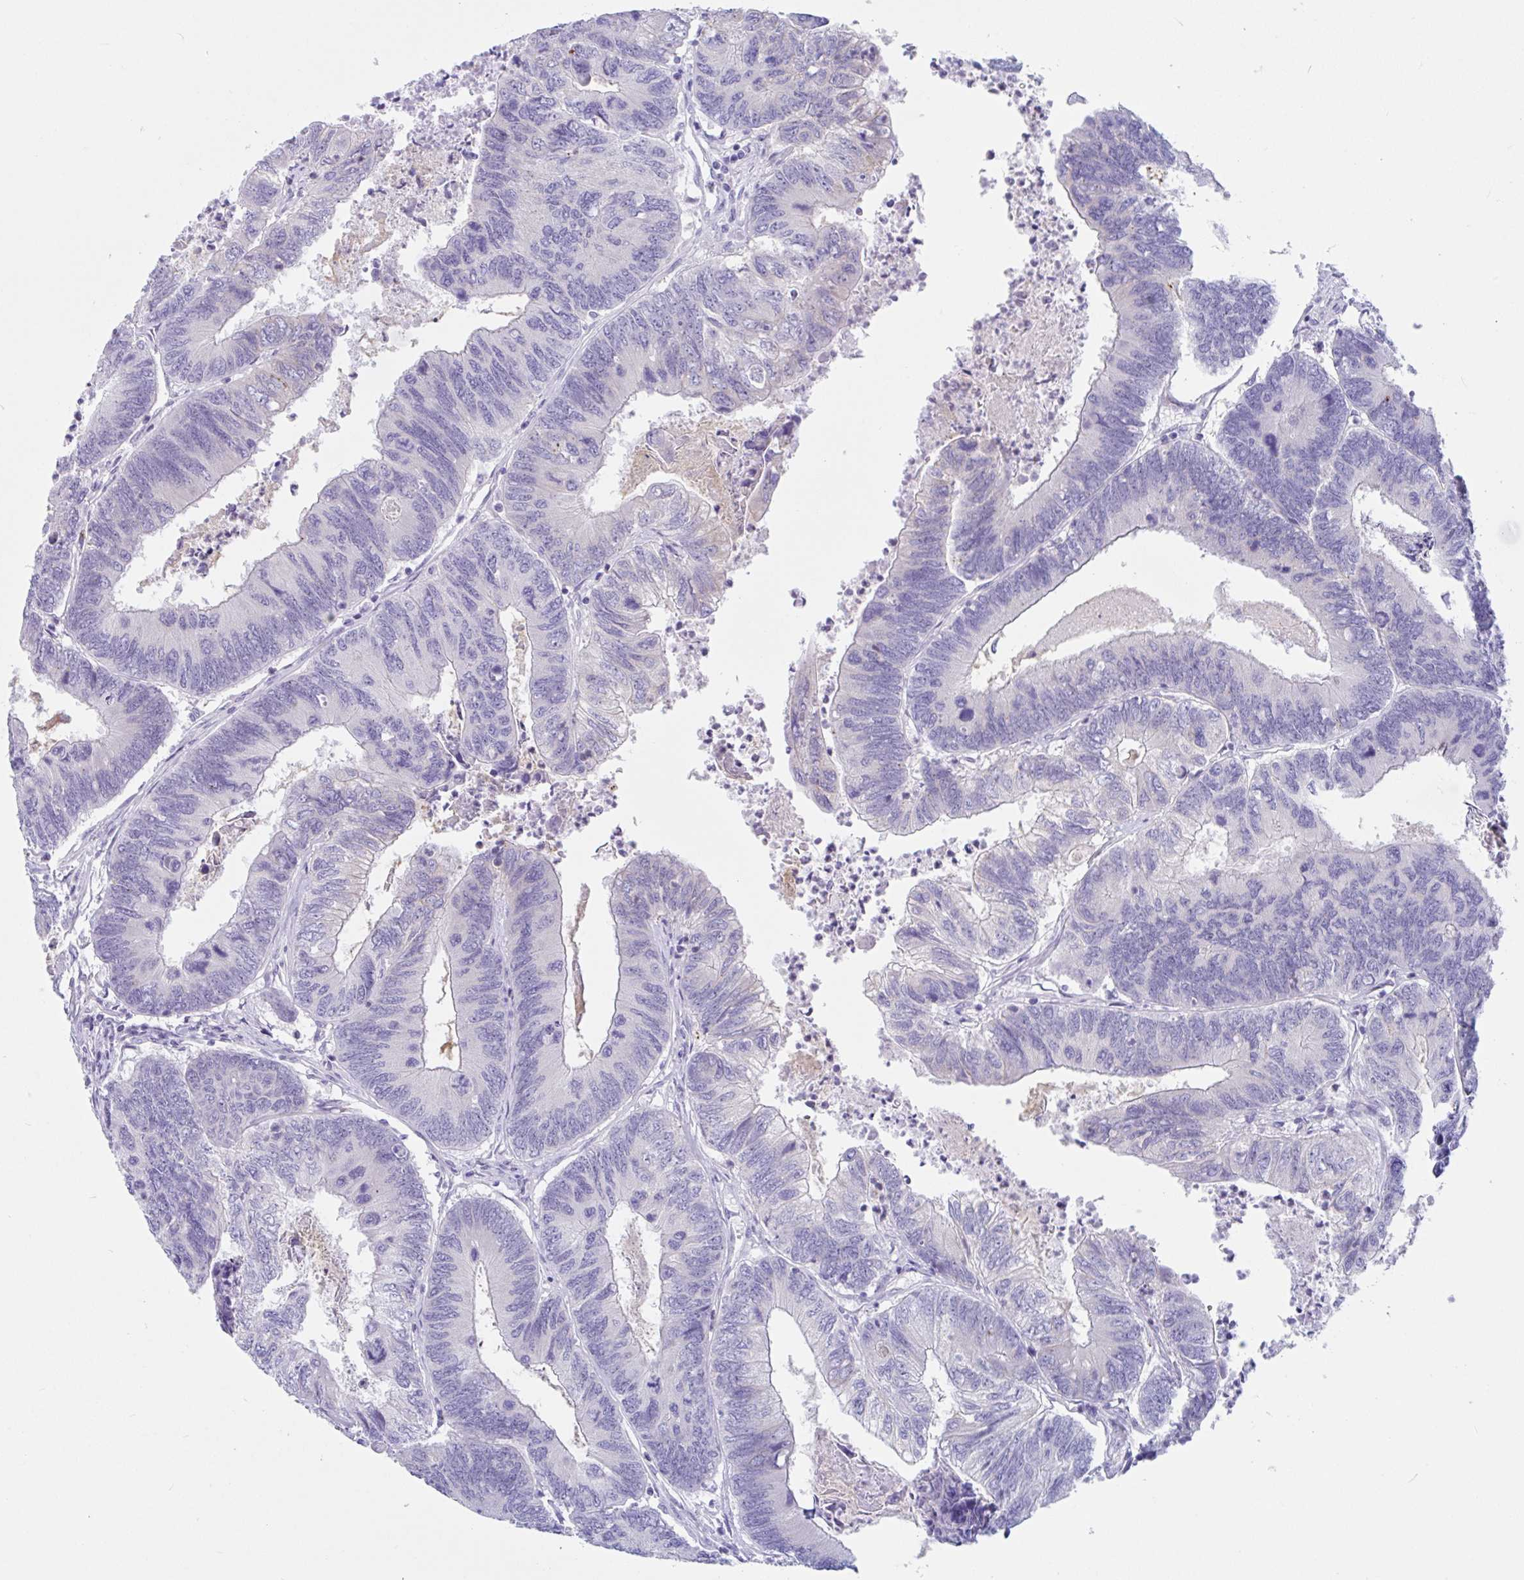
{"staining": {"intensity": "negative", "quantity": "none", "location": "none"}, "tissue": "colorectal cancer", "cell_type": "Tumor cells", "image_type": "cancer", "snomed": [{"axis": "morphology", "description": "Adenocarcinoma, NOS"}, {"axis": "topography", "description": "Colon"}], "caption": "Image shows no significant protein staining in tumor cells of colorectal adenocarcinoma. (Brightfield microscopy of DAB IHC at high magnification).", "gene": "OR6N2", "patient": {"sex": "female", "age": 67}}